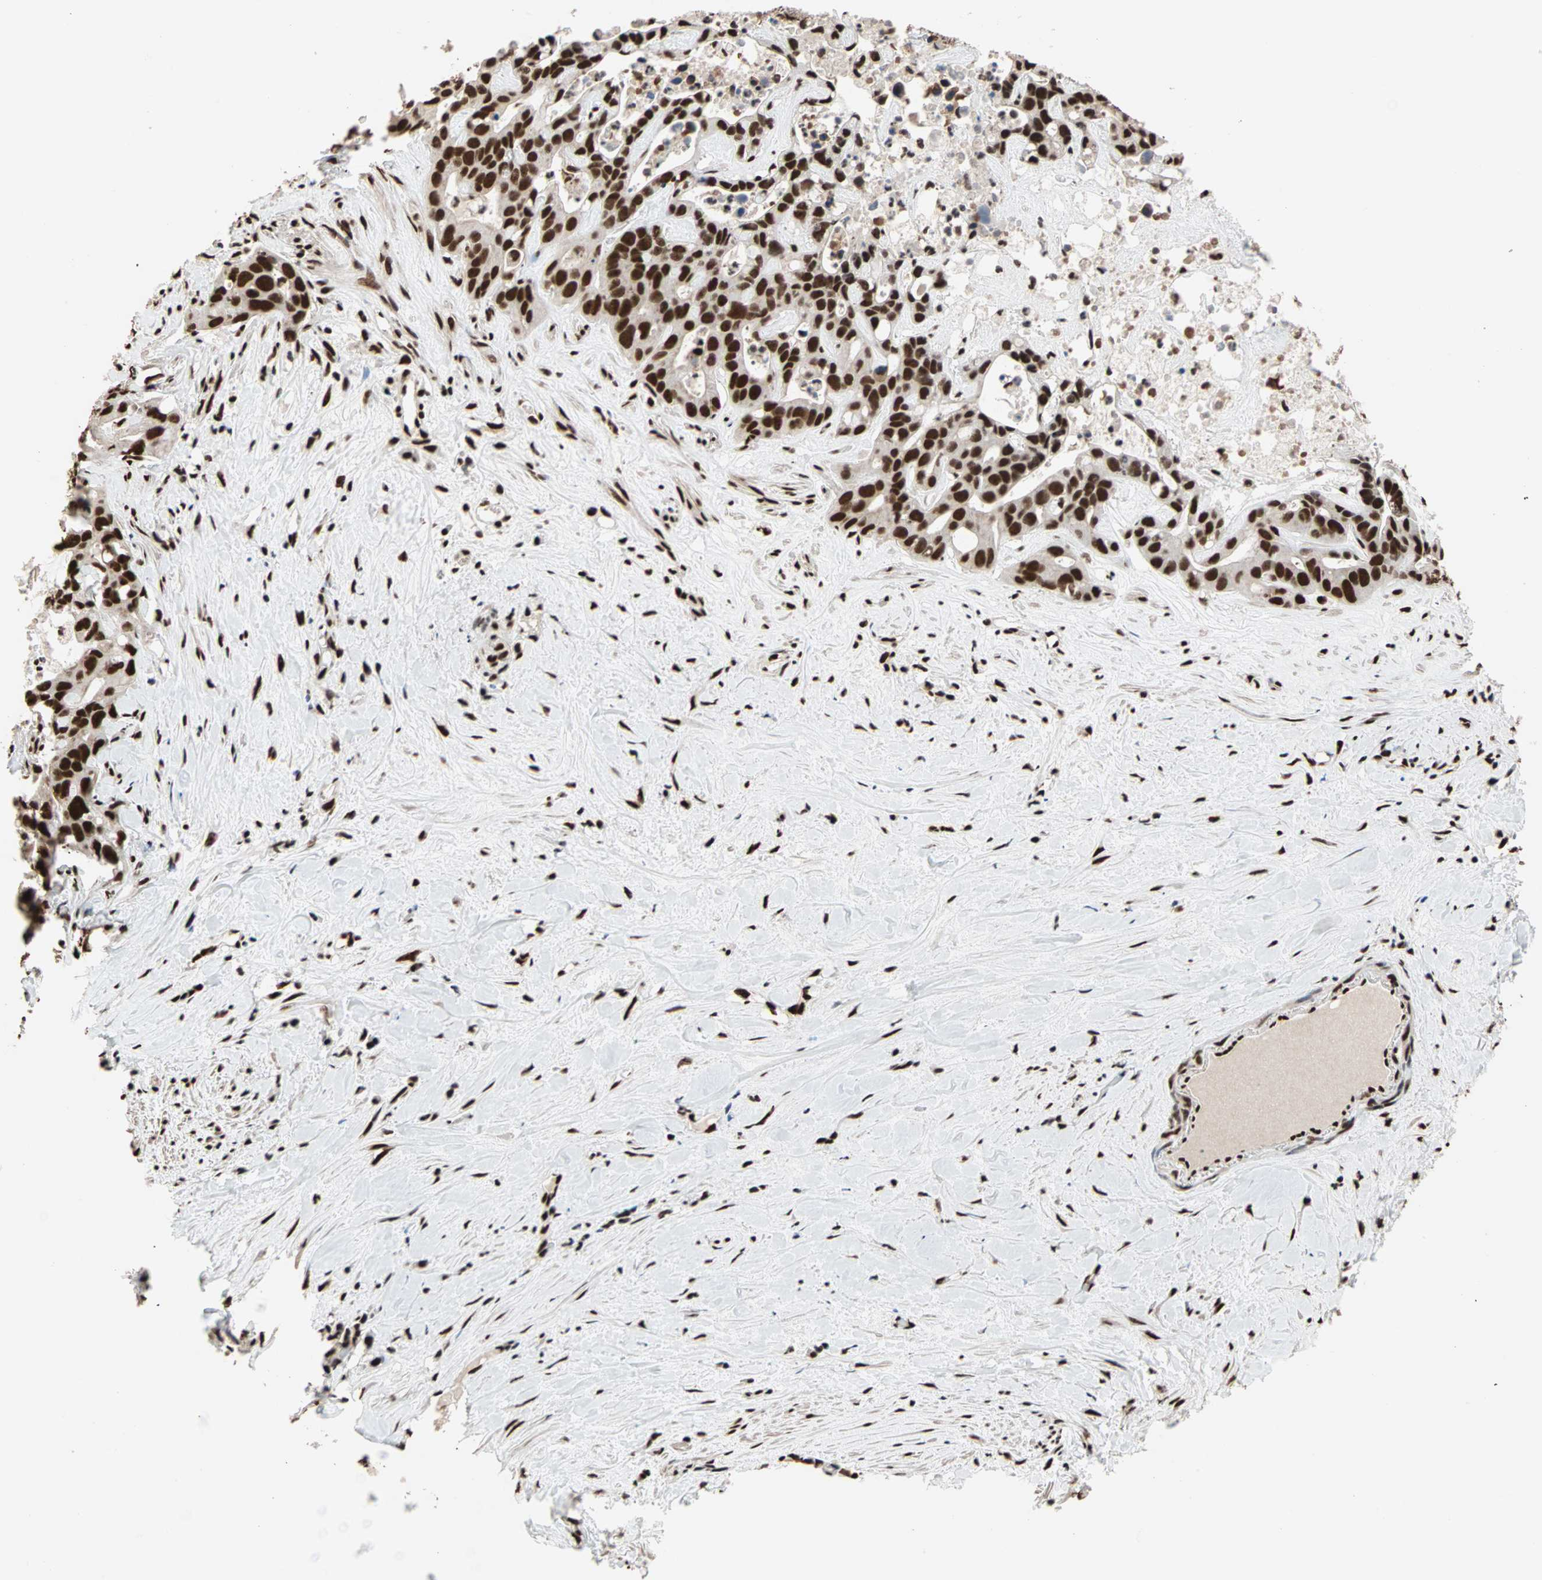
{"staining": {"intensity": "strong", "quantity": ">75%", "location": "nuclear"}, "tissue": "liver cancer", "cell_type": "Tumor cells", "image_type": "cancer", "snomed": [{"axis": "morphology", "description": "Cholangiocarcinoma"}, {"axis": "topography", "description": "Liver"}], "caption": "Liver cholangiocarcinoma stained with a protein marker reveals strong staining in tumor cells.", "gene": "ILF2", "patient": {"sex": "female", "age": 65}}